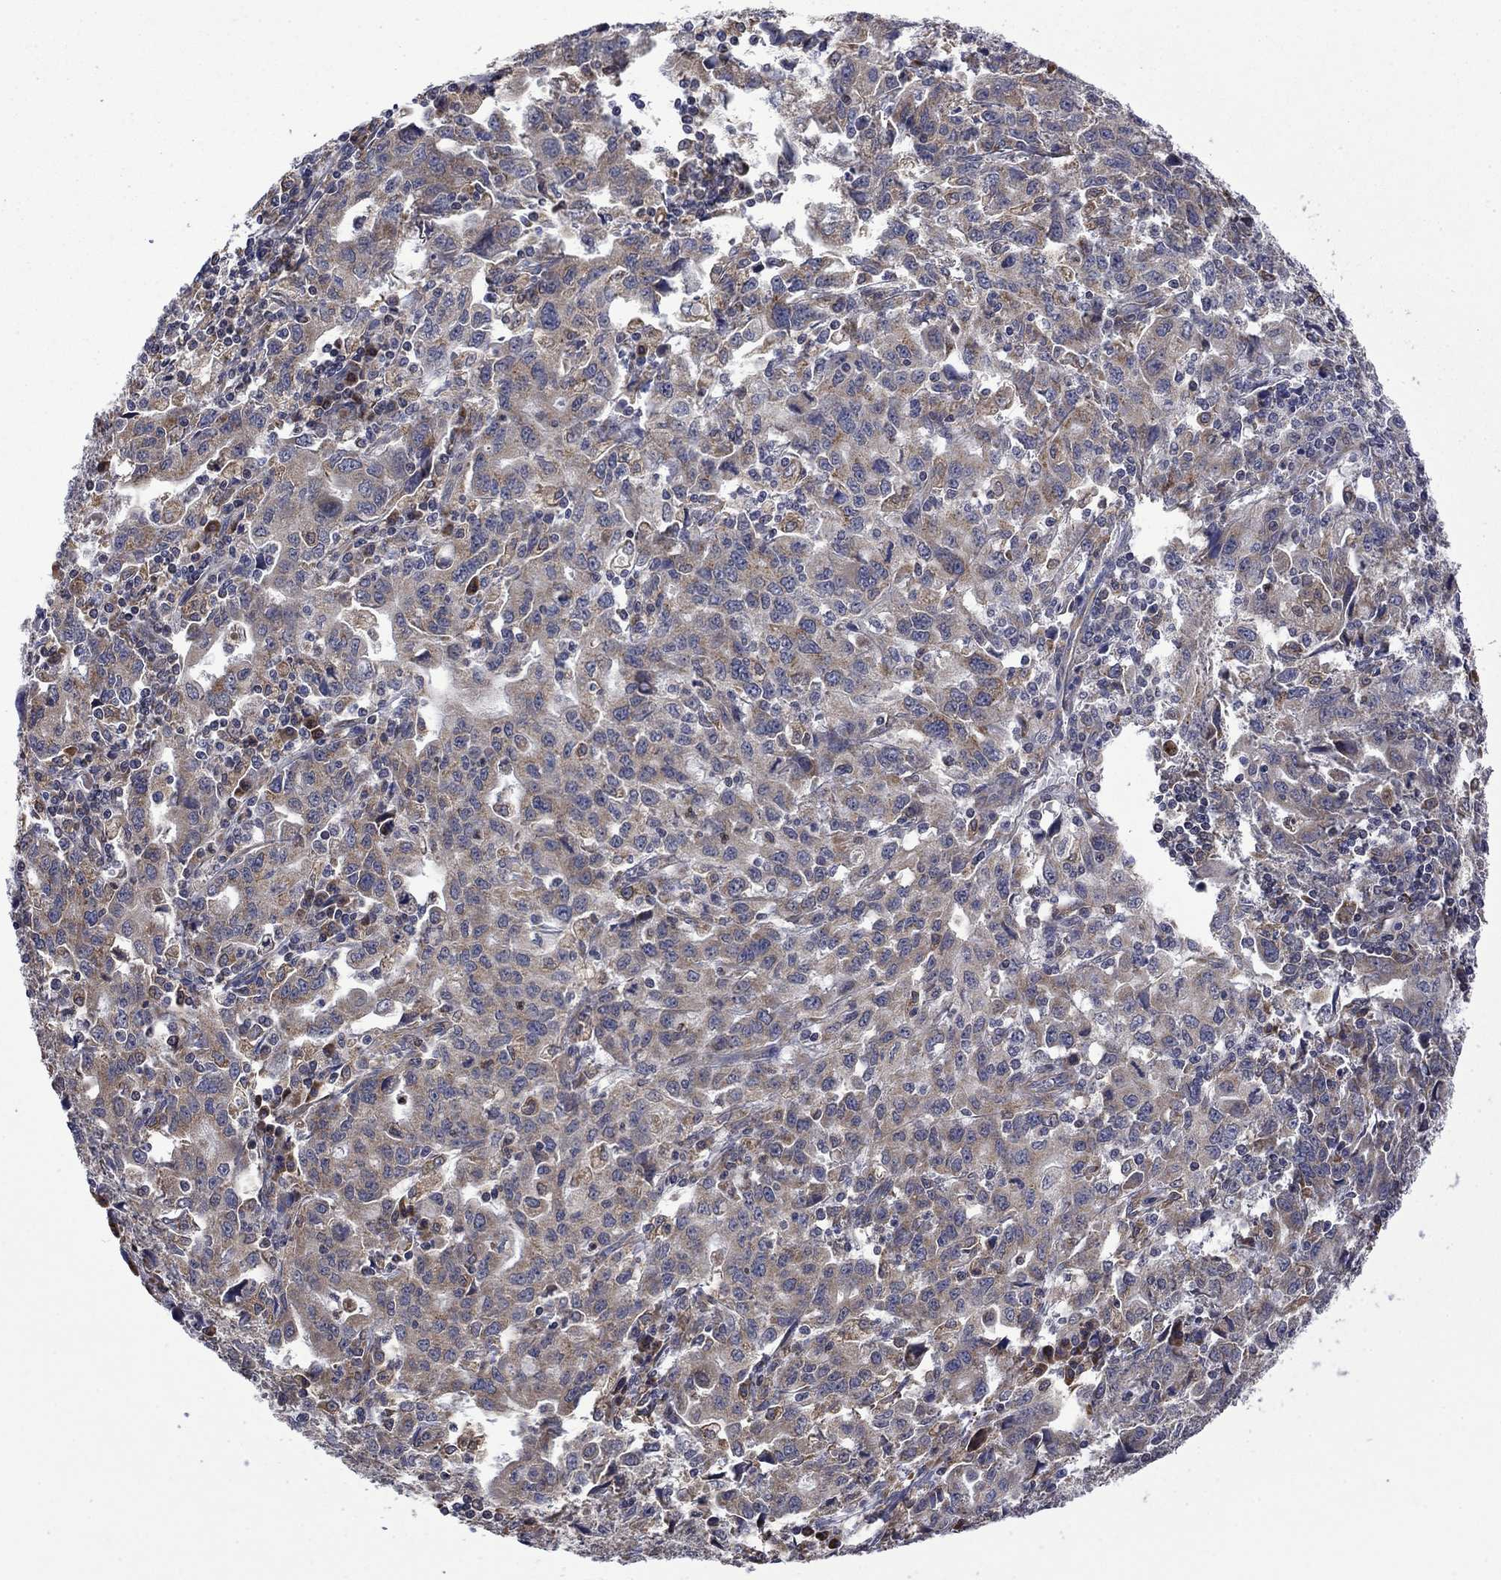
{"staining": {"intensity": "moderate", "quantity": "25%-75%", "location": "cytoplasmic/membranous"}, "tissue": "stomach cancer", "cell_type": "Tumor cells", "image_type": "cancer", "snomed": [{"axis": "morphology", "description": "Adenocarcinoma, NOS"}, {"axis": "topography", "description": "Stomach, upper"}], "caption": "A brown stain labels moderate cytoplasmic/membranous staining of a protein in stomach cancer (adenocarcinoma) tumor cells.", "gene": "FURIN", "patient": {"sex": "male", "age": 85}}